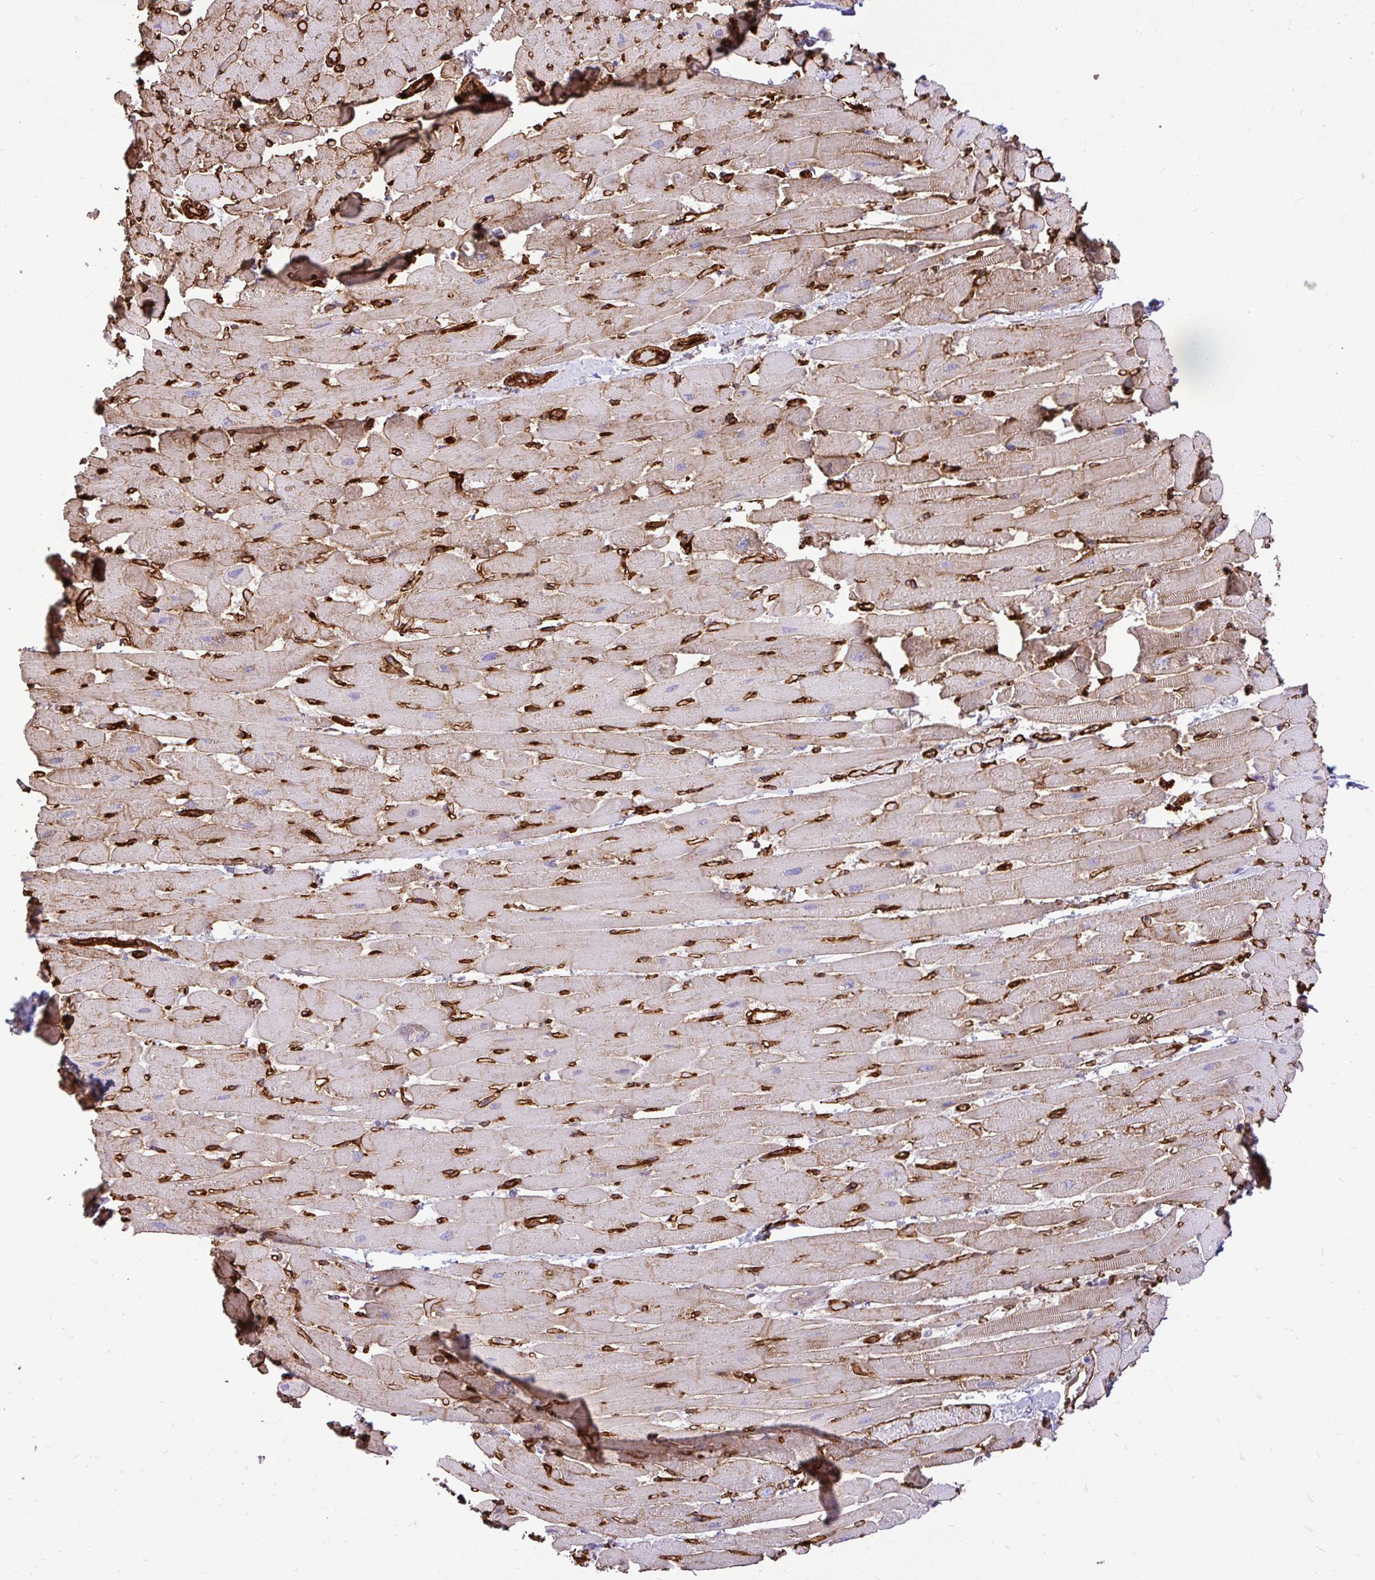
{"staining": {"intensity": "moderate", "quantity": "25%-75%", "location": "cytoplasmic/membranous"}, "tissue": "heart muscle", "cell_type": "Cardiomyocytes", "image_type": "normal", "snomed": [{"axis": "morphology", "description": "Normal tissue, NOS"}, {"axis": "topography", "description": "Heart"}], "caption": "Heart muscle stained with immunohistochemistry (IHC) shows moderate cytoplasmic/membranous staining in about 25%-75% of cardiomyocytes. The protein of interest is stained brown, and the nuclei are stained in blue (DAB IHC with brightfield microscopy, high magnification).", "gene": "PTPRK", "patient": {"sex": "male", "age": 37}}